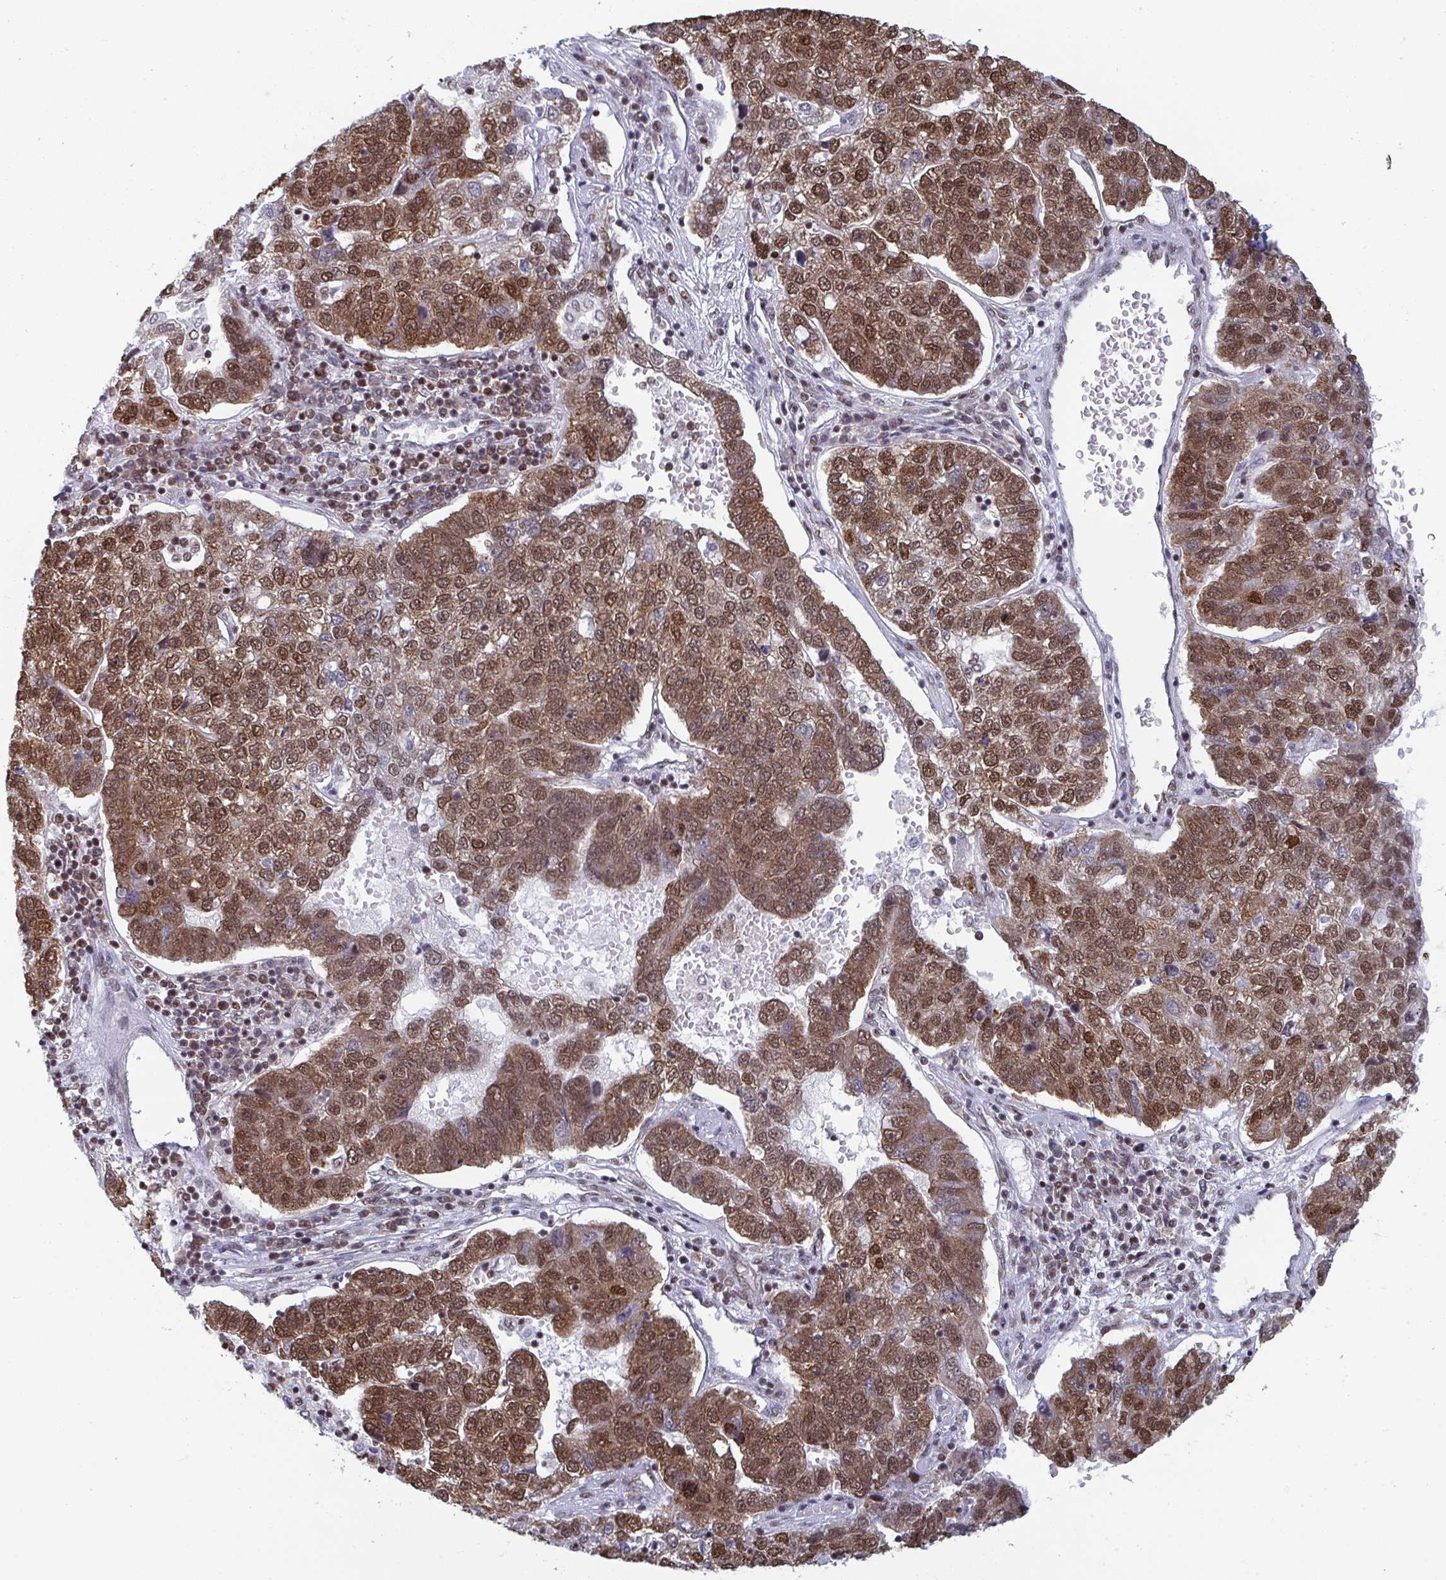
{"staining": {"intensity": "strong", "quantity": ">75%", "location": "cytoplasmic/membranous,nuclear"}, "tissue": "pancreatic cancer", "cell_type": "Tumor cells", "image_type": "cancer", "snomed": [{"axis": "morphology", "description": "Adenocarcinoma, NOS"}, {"axis": "topography", "description": "Pancreas"}], "caption": "Pancreatic cancer tissue exhibits strong cytoplasmic/membranous and nuclear positivity in approximately >75% of tumor cells, visualized by immunohistochemistry.", "gene": "GAR1", "patient": {"sex": "female", "age": 61}}